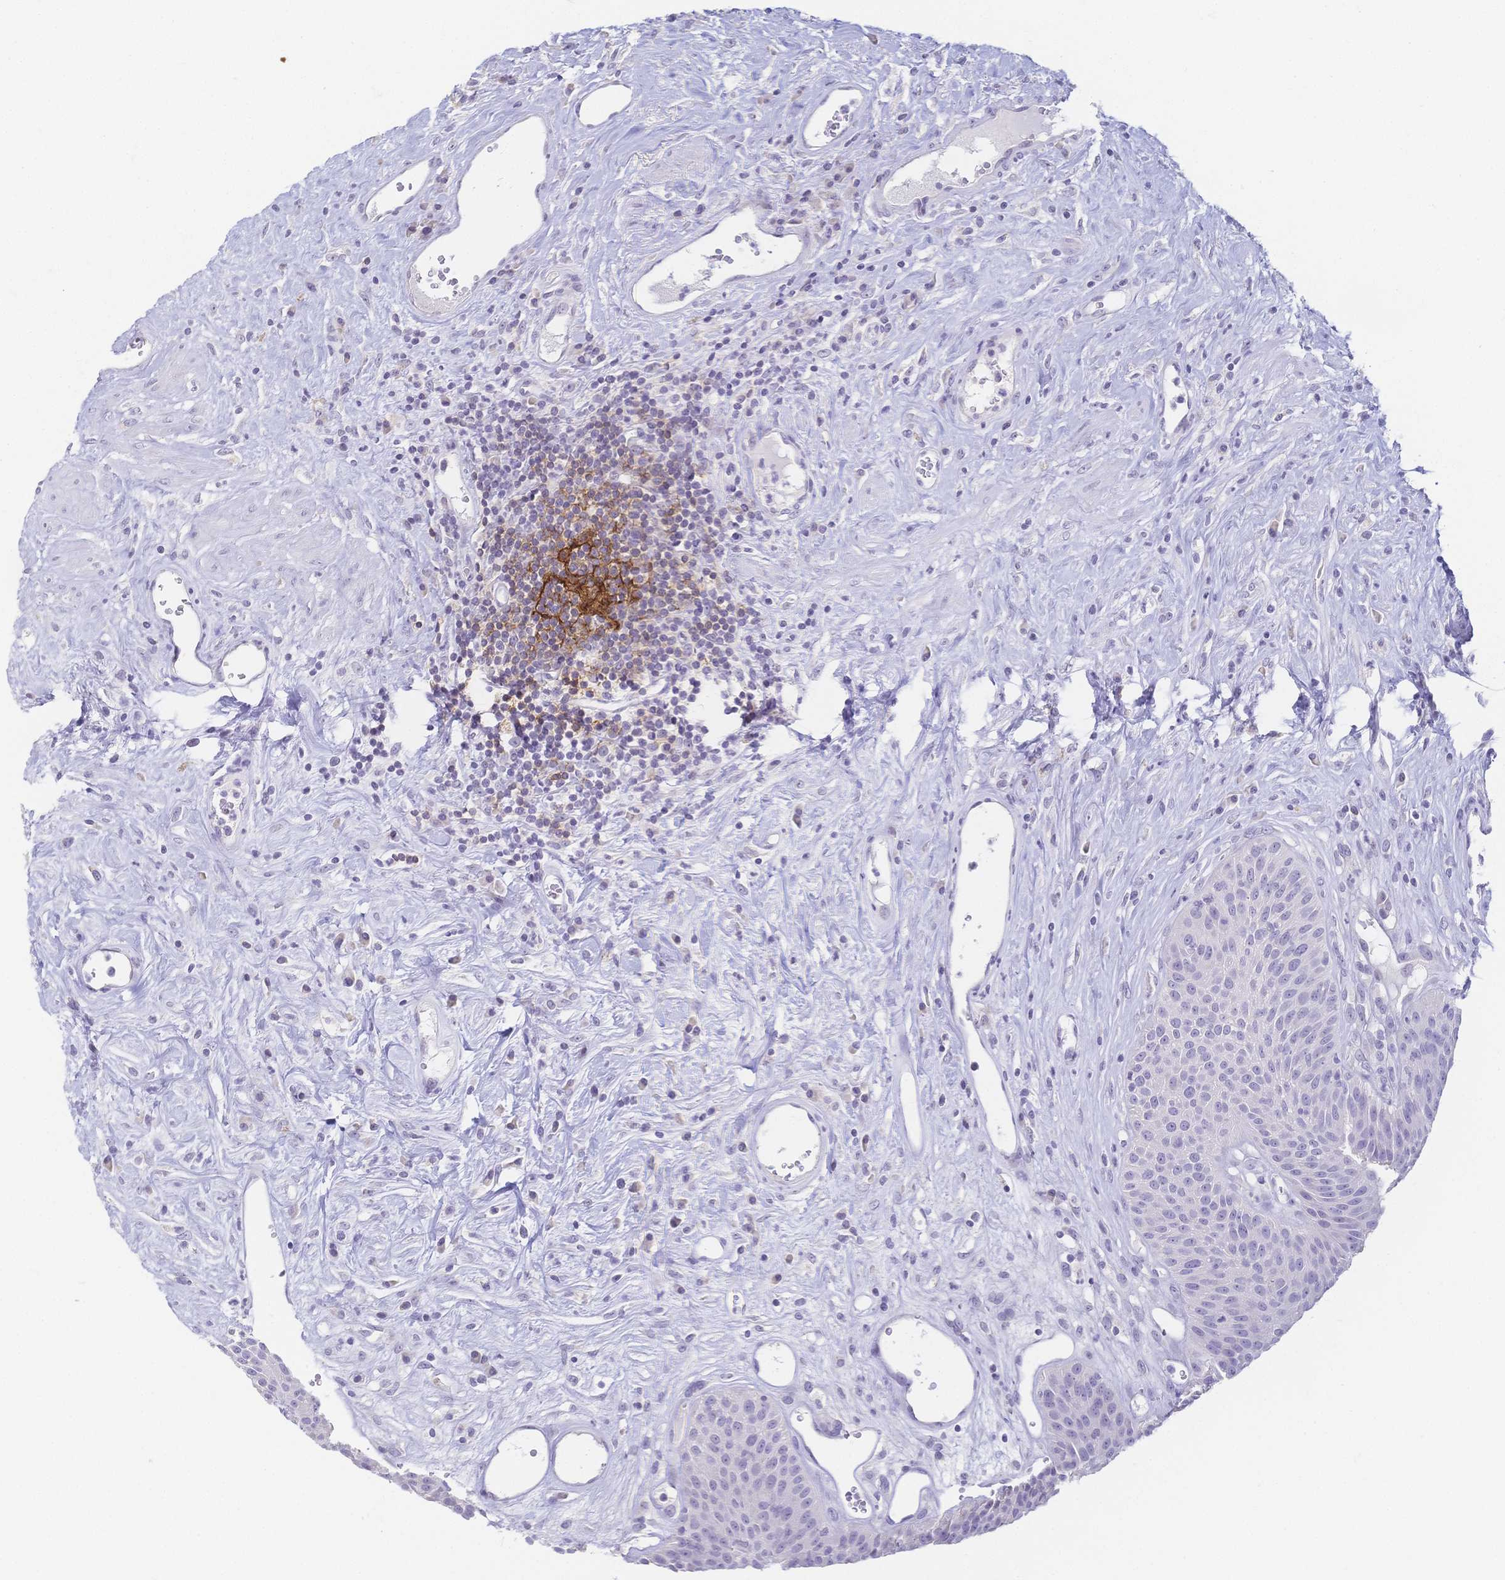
{"staining": {"intensity": "negative", "quantity": "none", "location": "none"}, "tissue": "urinary bladder", "cell_type": "Urothelial cells", "image_type": "normal", "snomed": [{"axis": "morphology", "description": "Normal tissue, NOS"}, {"axis": "topography", "description": "Urinary bladder"}], "caption": "Immunohistochemistry (IHC) photomicrograph of unremarkable urinary bladder: urinary bladder stained with DAB (3,3'-diaminobenzidine) reveals no significant protein positivity in urothelial cells. (DAB (3,3'-diaminobenzidine) IHC visualized using brightfield microscopy, high magnification).", "gene": "CR2", "patient": {"sex": "female", "age": 56}}